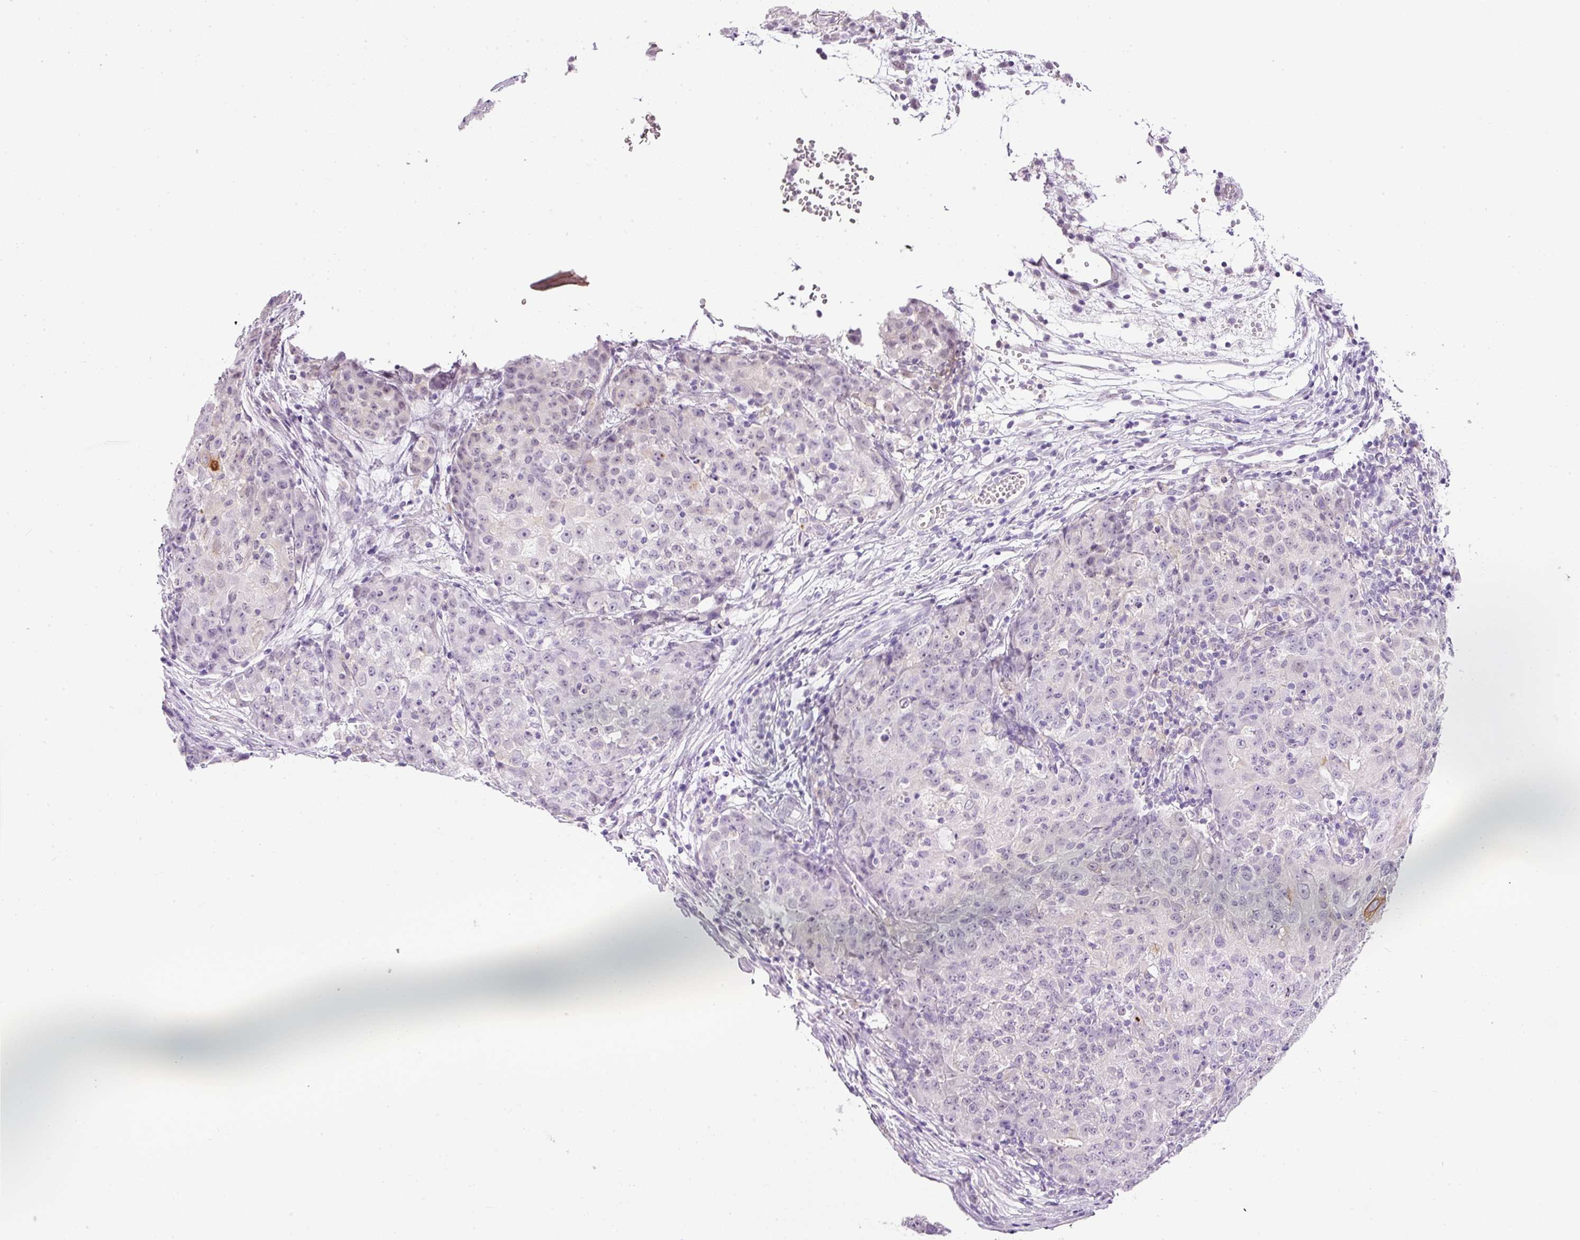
{"staining": {"intensity": "negative", "quantity": "none", "location": "none"}, "tissue": "ovarian cancer", "cell_type": "Tumor cells", "image_type": "cancer", "snomed": [{"axis": "morphology", "description": "Carcinoma, endometroid"}, {"axis": "topography", "description": "Ovary"}], "caption": "DAB immunohistochemical staining of human endometroid carcinoma (ovarian) displays no significant expression in tumor cells.", "gene": "SRC", "patient": {"sex": "female", "age": 42}}